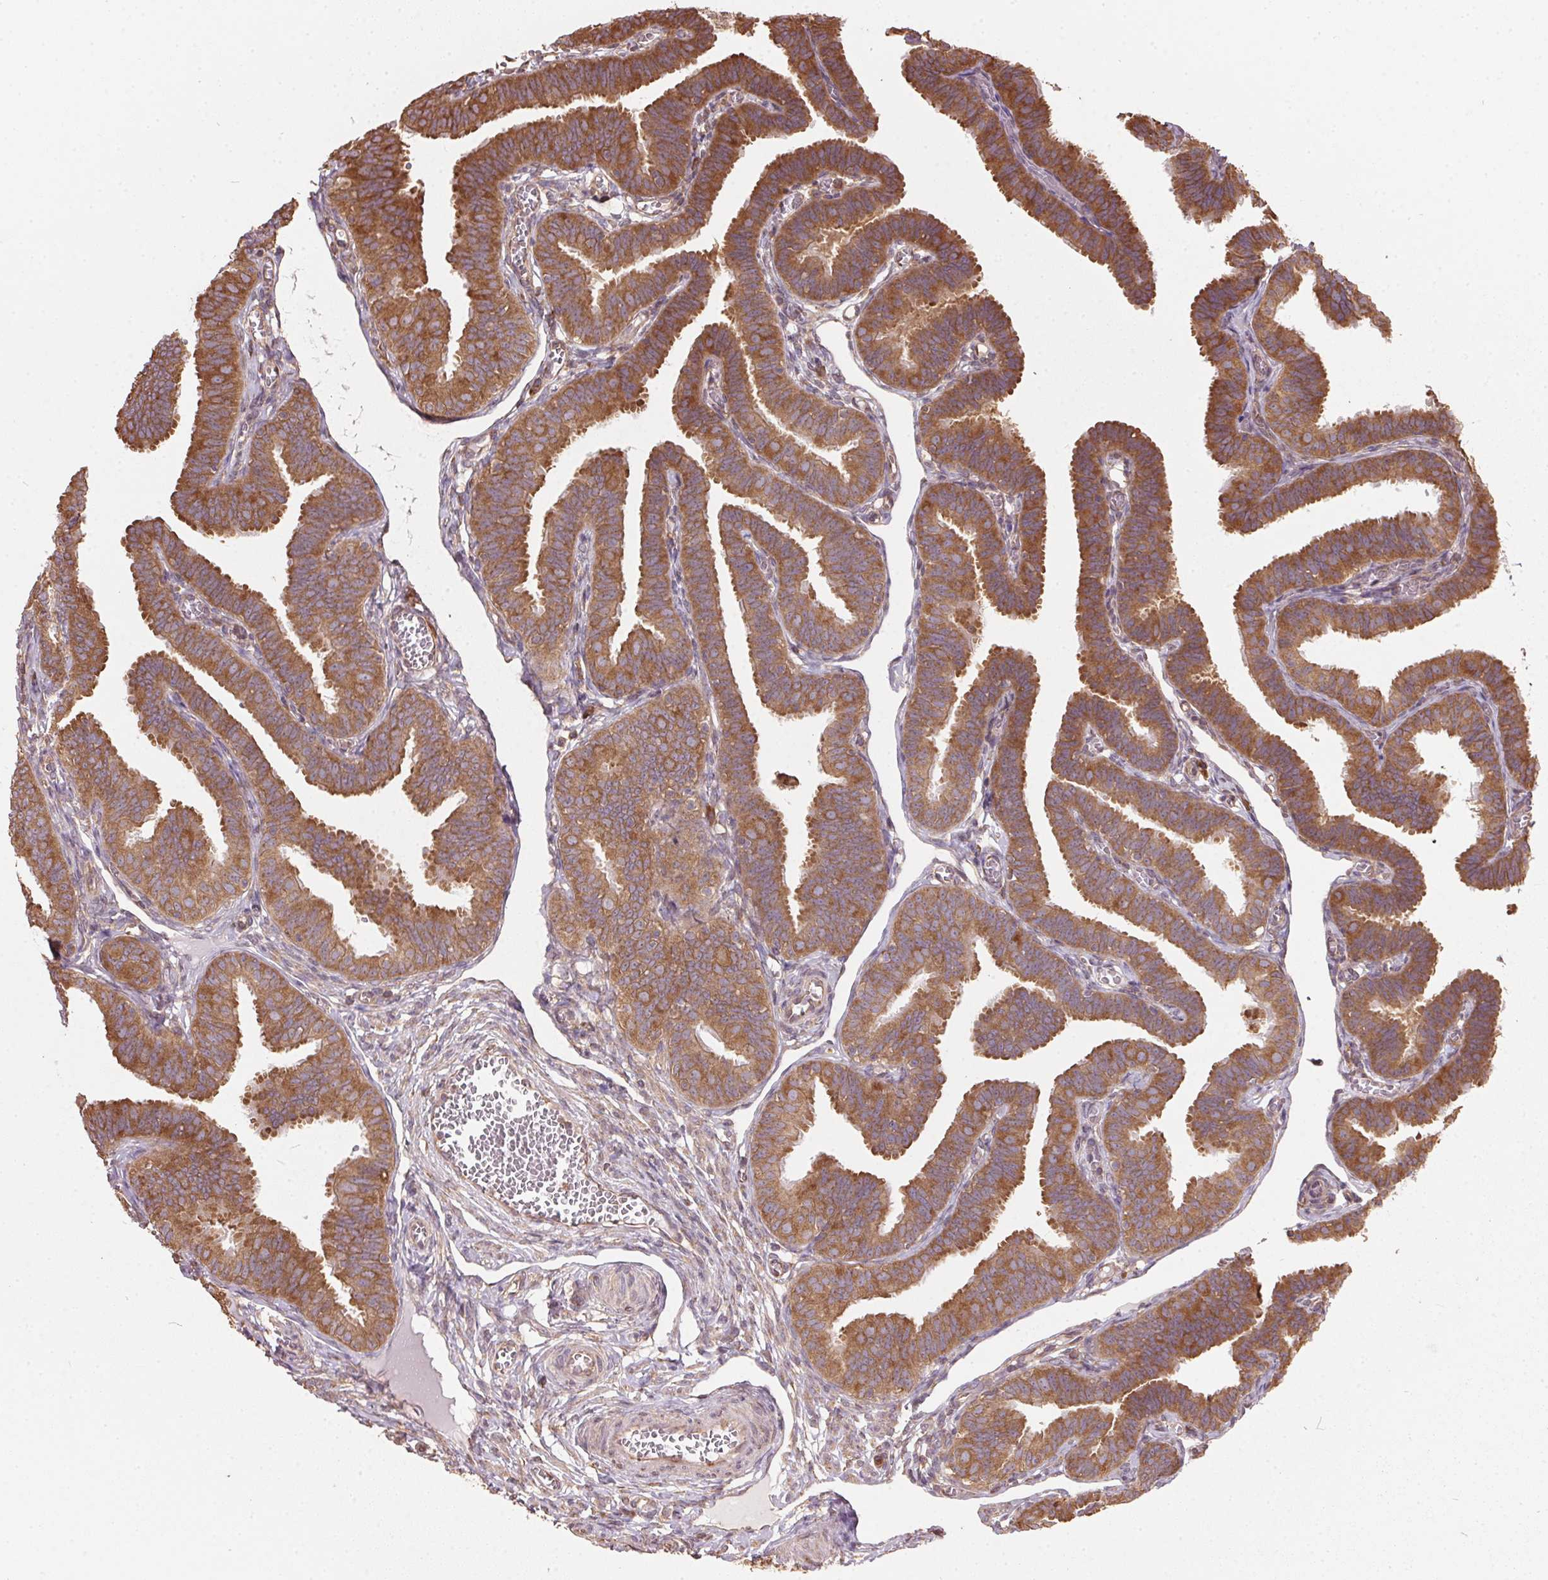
{"staining": {"intensity": "strong", "quantity": ">75%", "location": "cytoplasmic/membranous"}, "tissue": "fallopian tube", "cell_type": "Glandular cells", "image_type": "normal", "snomed": [{"axis": "morphology", "description": "Normal tissue, NOS"}, {"axis": "topography", "description": "Fallopian tube"}], "caption": "Immunohistochemistry staining of normal fallopian tube, which demonstrates high levels of strong cytoplasmic/membranous expression in about >75% of glandular cells indicating strong cytoplasmic/membranous protein staining. The staining was performed using DAB (brown) for protein detection and nuclei were counterstained in hematoxylin (blue).", "gene": "EIF2S1", "patient": {"sex": "female", "age": 25}}